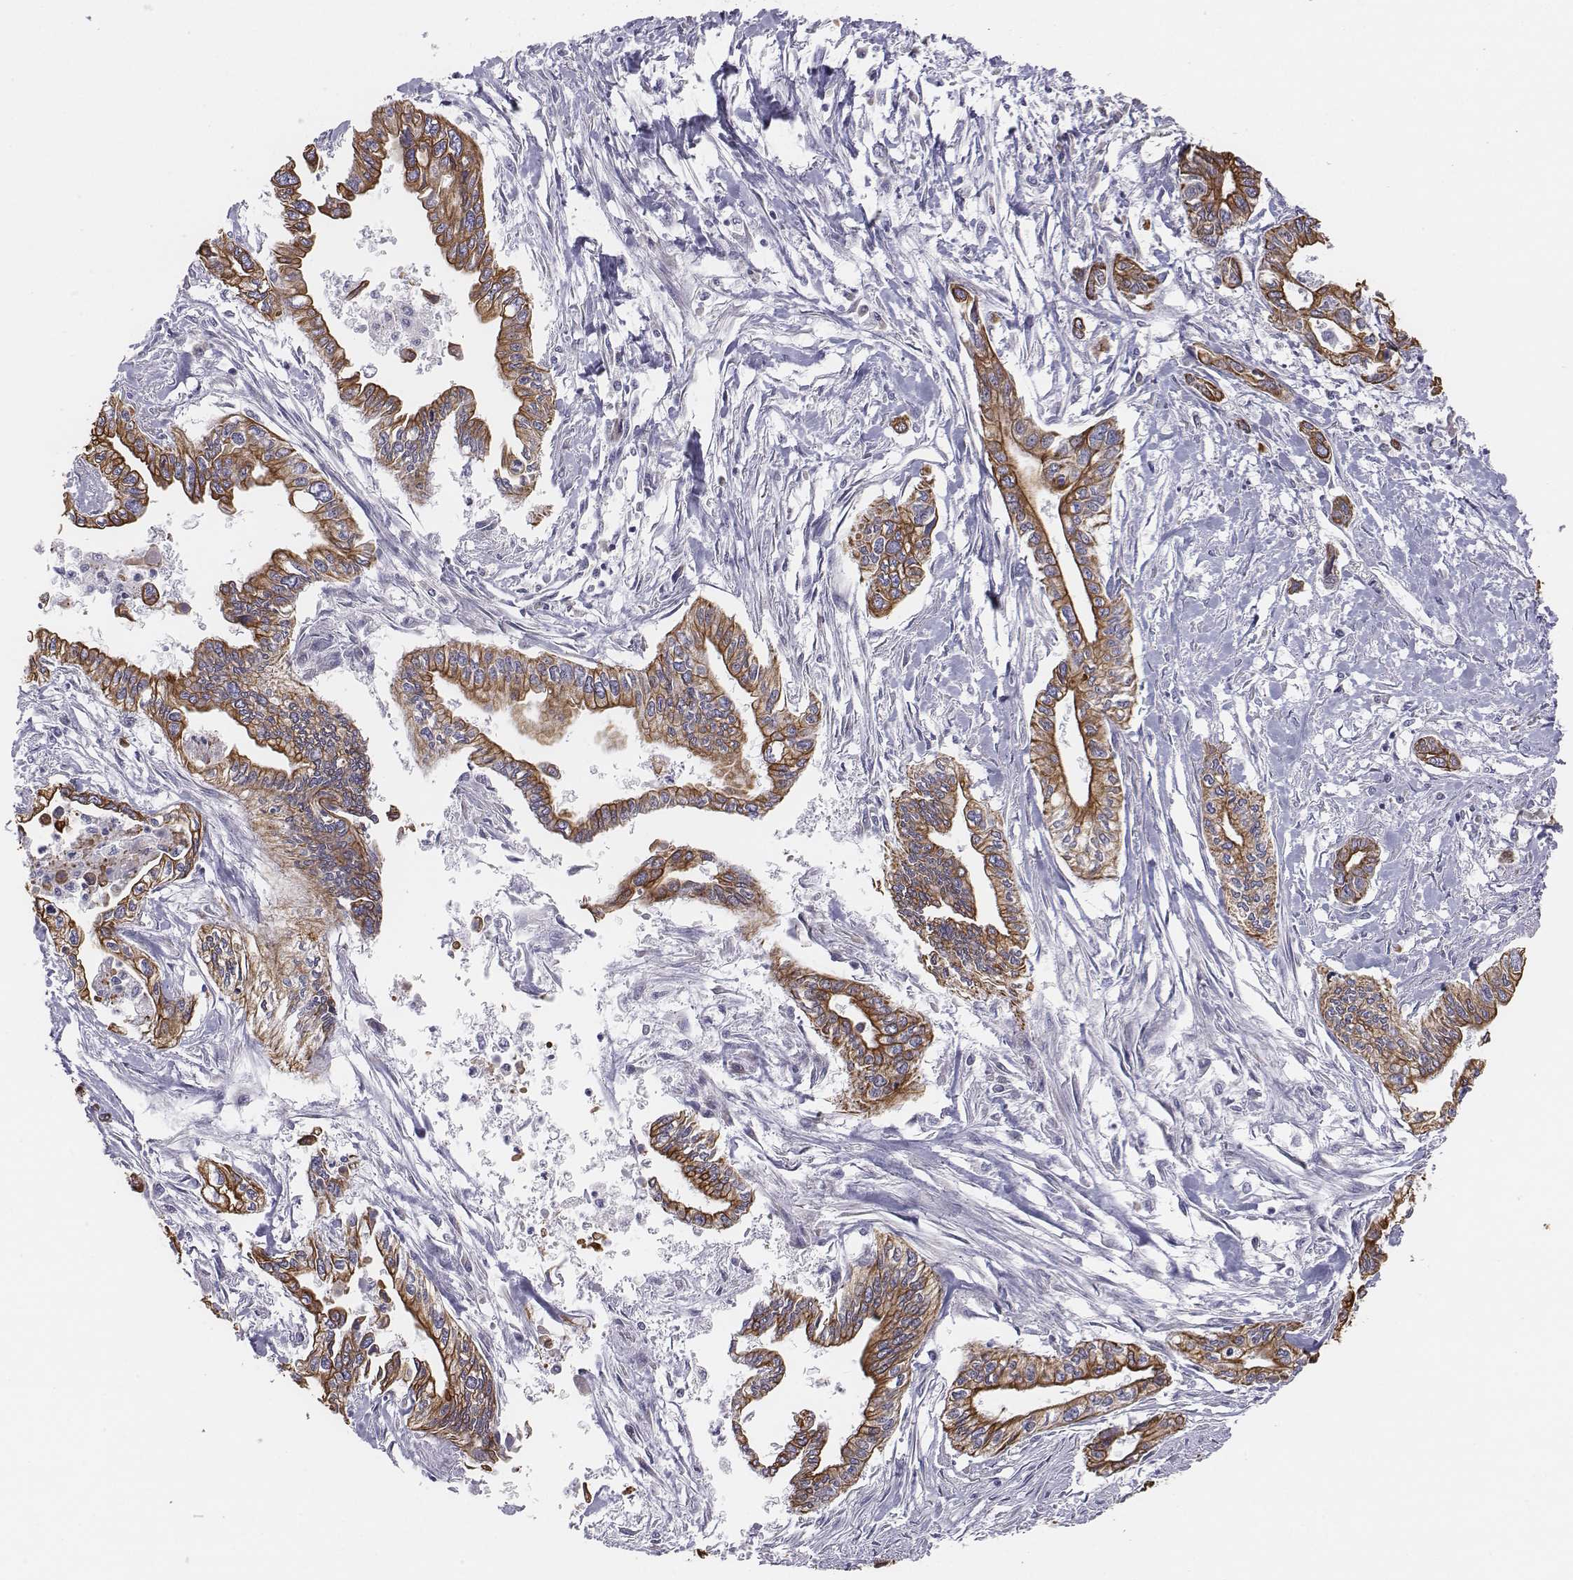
{"staining": {"intensity": "moderate", "quantity": ">75%", "location": "cytoplasmic/membranous"}, "tissue": "pancreatic cancer", "cell_type": "Tumor cells", "image_type": "cancer", "snomed": [{"axis": "morphology", "description": "Adenocarcinoma, NOS"}, {"axis": "topography", "description": "Pancreas"}], "caption": "High-magnification brightfield microscopy of adenocarcinoma (pancreatic) stained with DAB (3,3'-diaminobenzidine) (brown) and counterstained with hematoxylin (blue). tumor cells exhibit moderate cytoplasmic/membranous positivity is present in approximately>75% of cells.", "gene": "CHST14", "patient": {"sex": "male", "age": 60}}